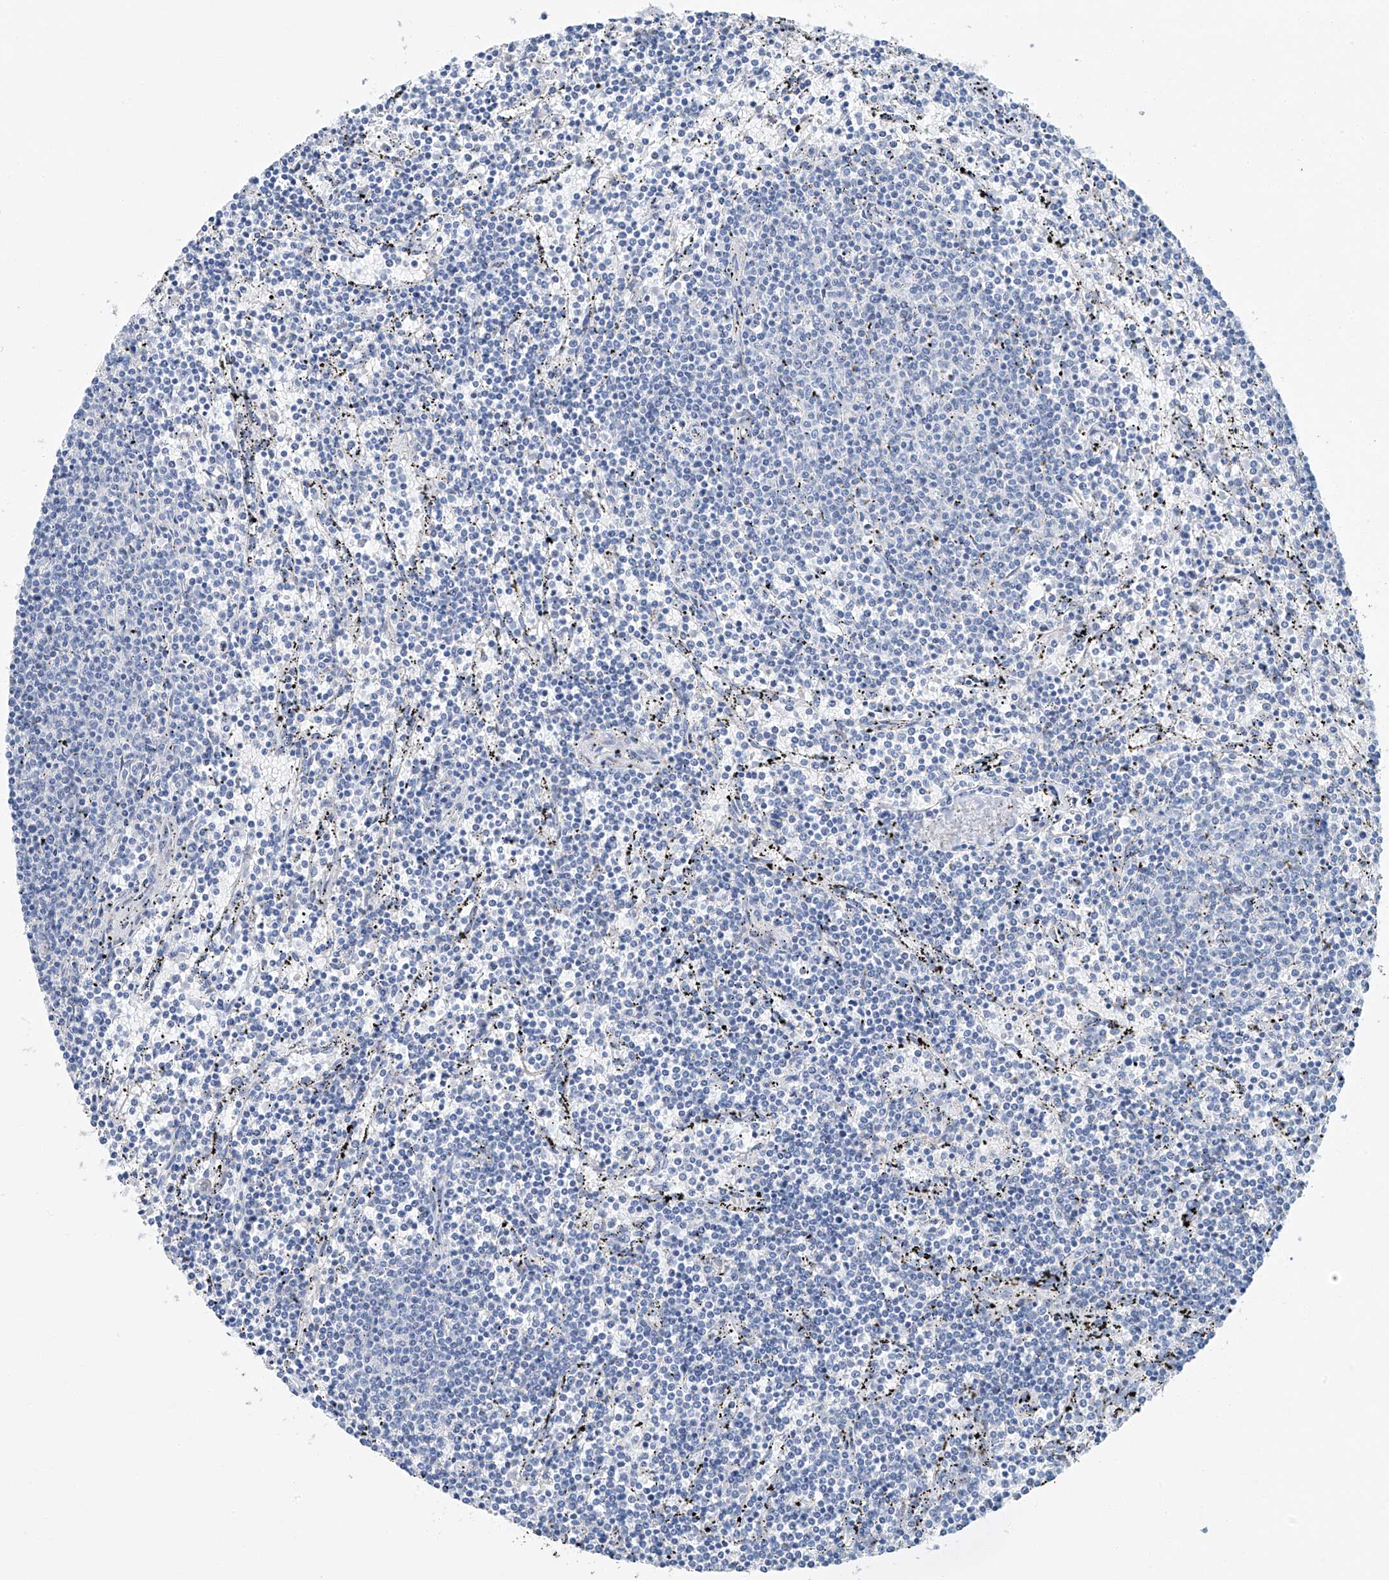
{"staining": {"intensity": "negative", "quantity": "none", "location": "none"}, "tissue": "lymphoma", "cell_type": "Tumor cells", "image_type": "cancer", "snomed": [{"axis": "morphology", "description": "Malignant lymphoma, non-Hodgkin's type, Low grade"}, {"axis": "topography", "description": "Spleen"}], "caption": "There is no significant staining in tumor cells of lymphoma.", "gene": "C1orf87", "patient": {"sex": "female", "age": 50}}